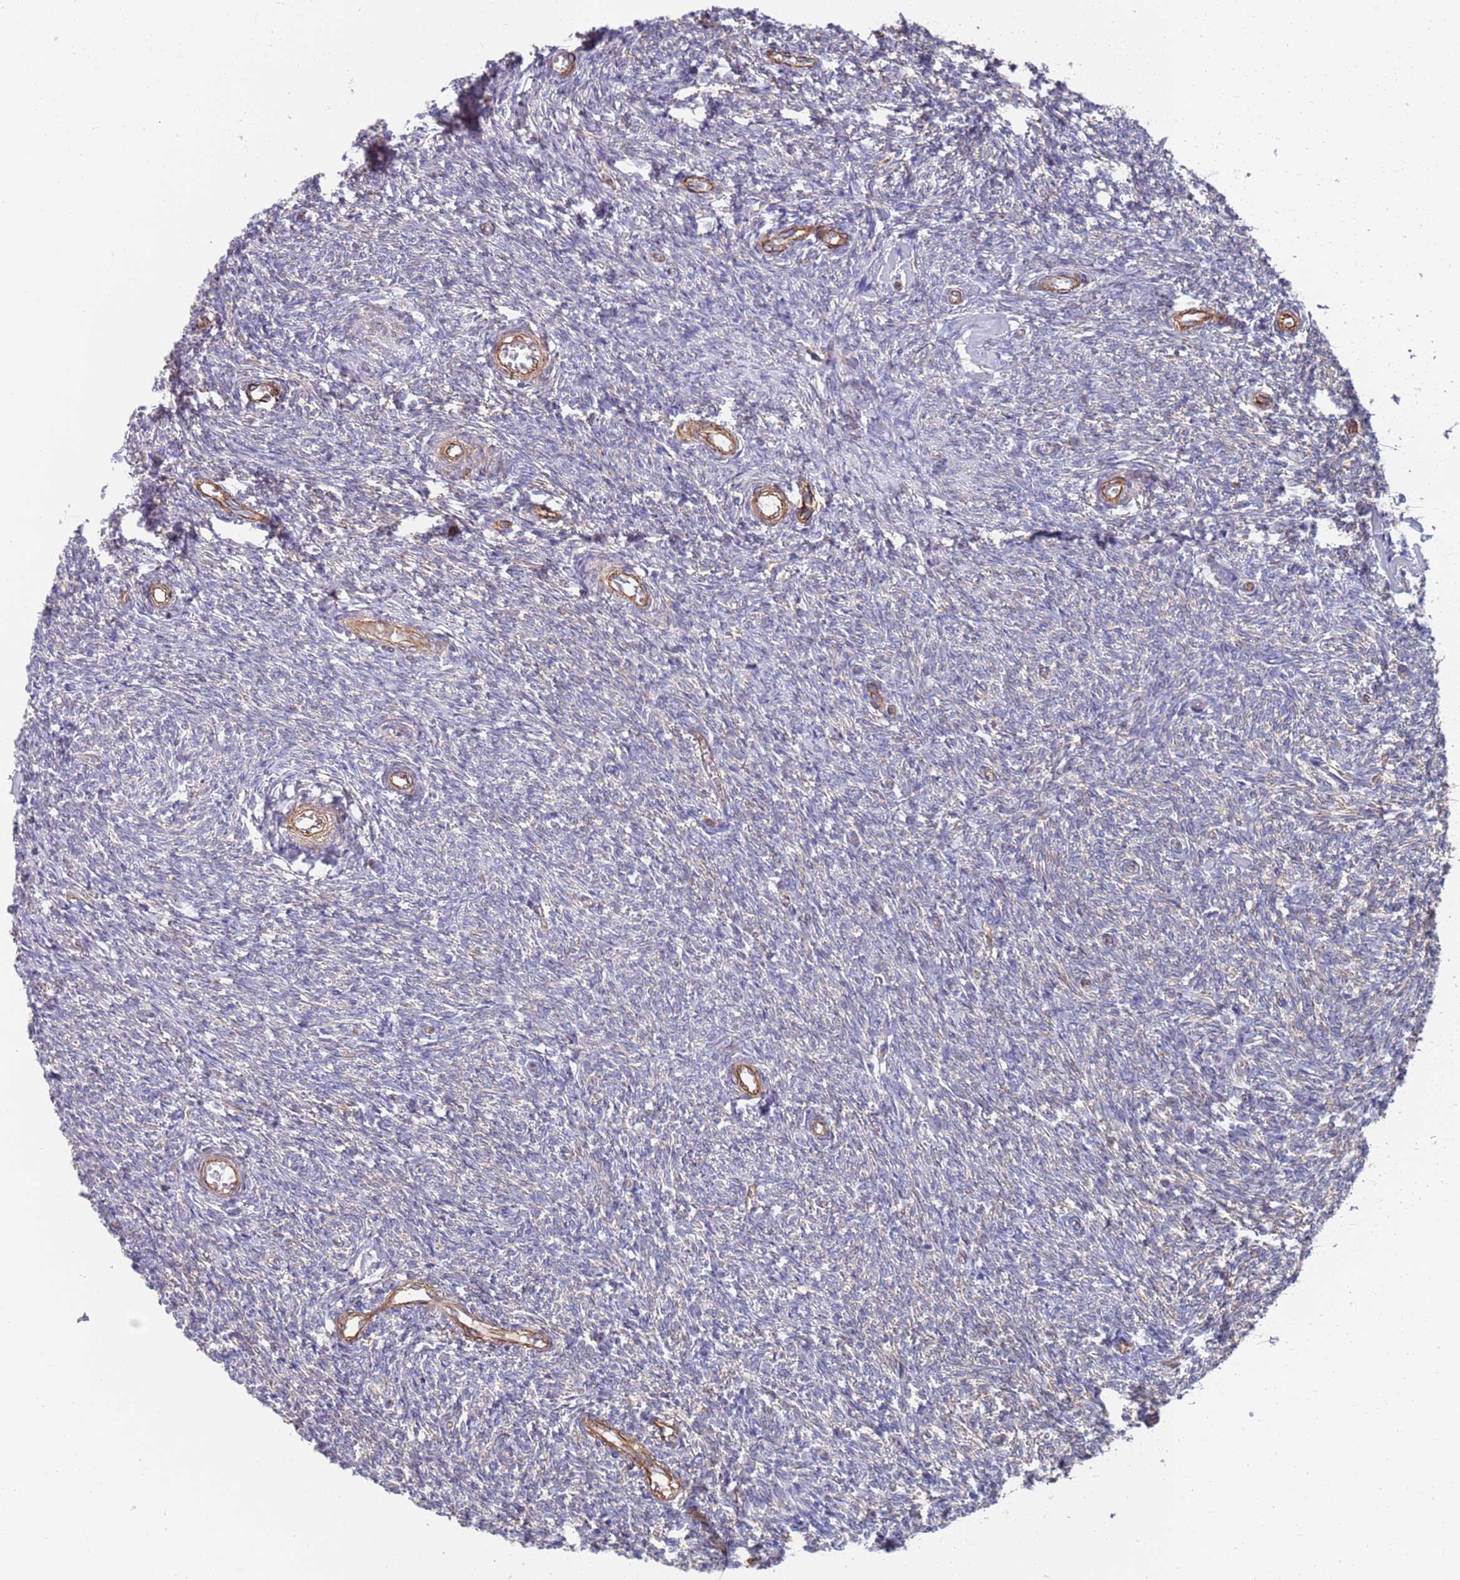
{"staining": {"intensity": "negative", "quantity": "none", "location": "none"}, "tissue": "ovary", "cell_type": "Ovarian stroma cells", "image_type": "normal", "snomed": [{"axis": "morphology", "description": "Normal tissue, NOS"}, {"axis": "topography", "description": "Ovary"}], "caption": "Micrograph shows no protein staining in ovarian stroma cells of normal ovary.", "gene": "JAKMIP2", "patient": {"sex": "female", "age": 44}}